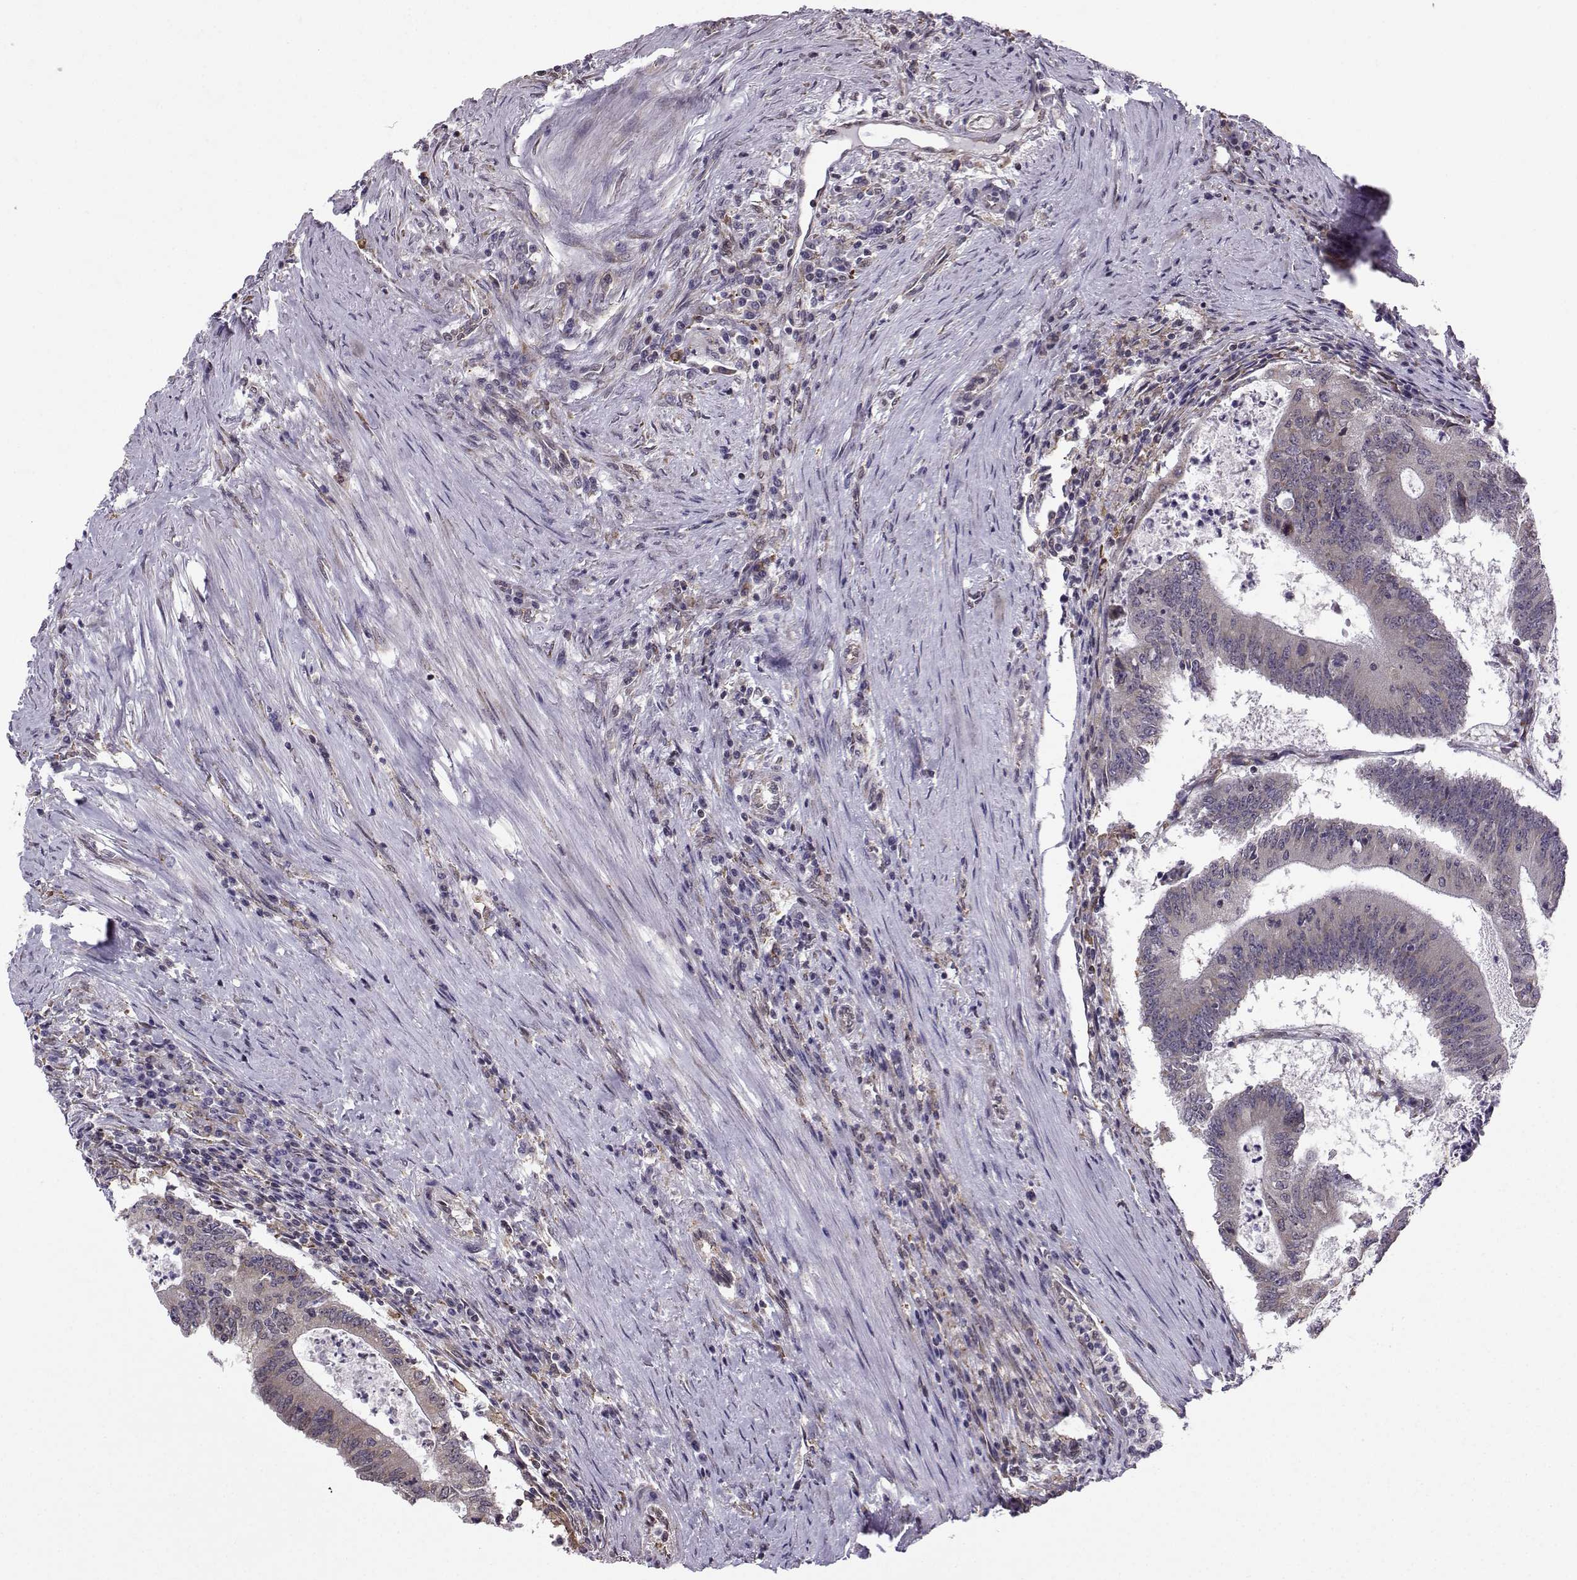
{"staining": {"intensity": "negative", "quantity": "none", "location": "none"}, "tissue": "colorectal cancer", "cell_type": "Tumor cells", "image_type": "cancer", "snomed": [{"axis": "morphology", "description": "Adenocarcinoma, NOS"}, {"axis": "topography", "description": "Colon"}], "caption": "This is an IHC image of colorectal cancer. There is no positivity in tumor cells.", "gene": "EZH1", "patient": {"sex": "female", "age": 70}}